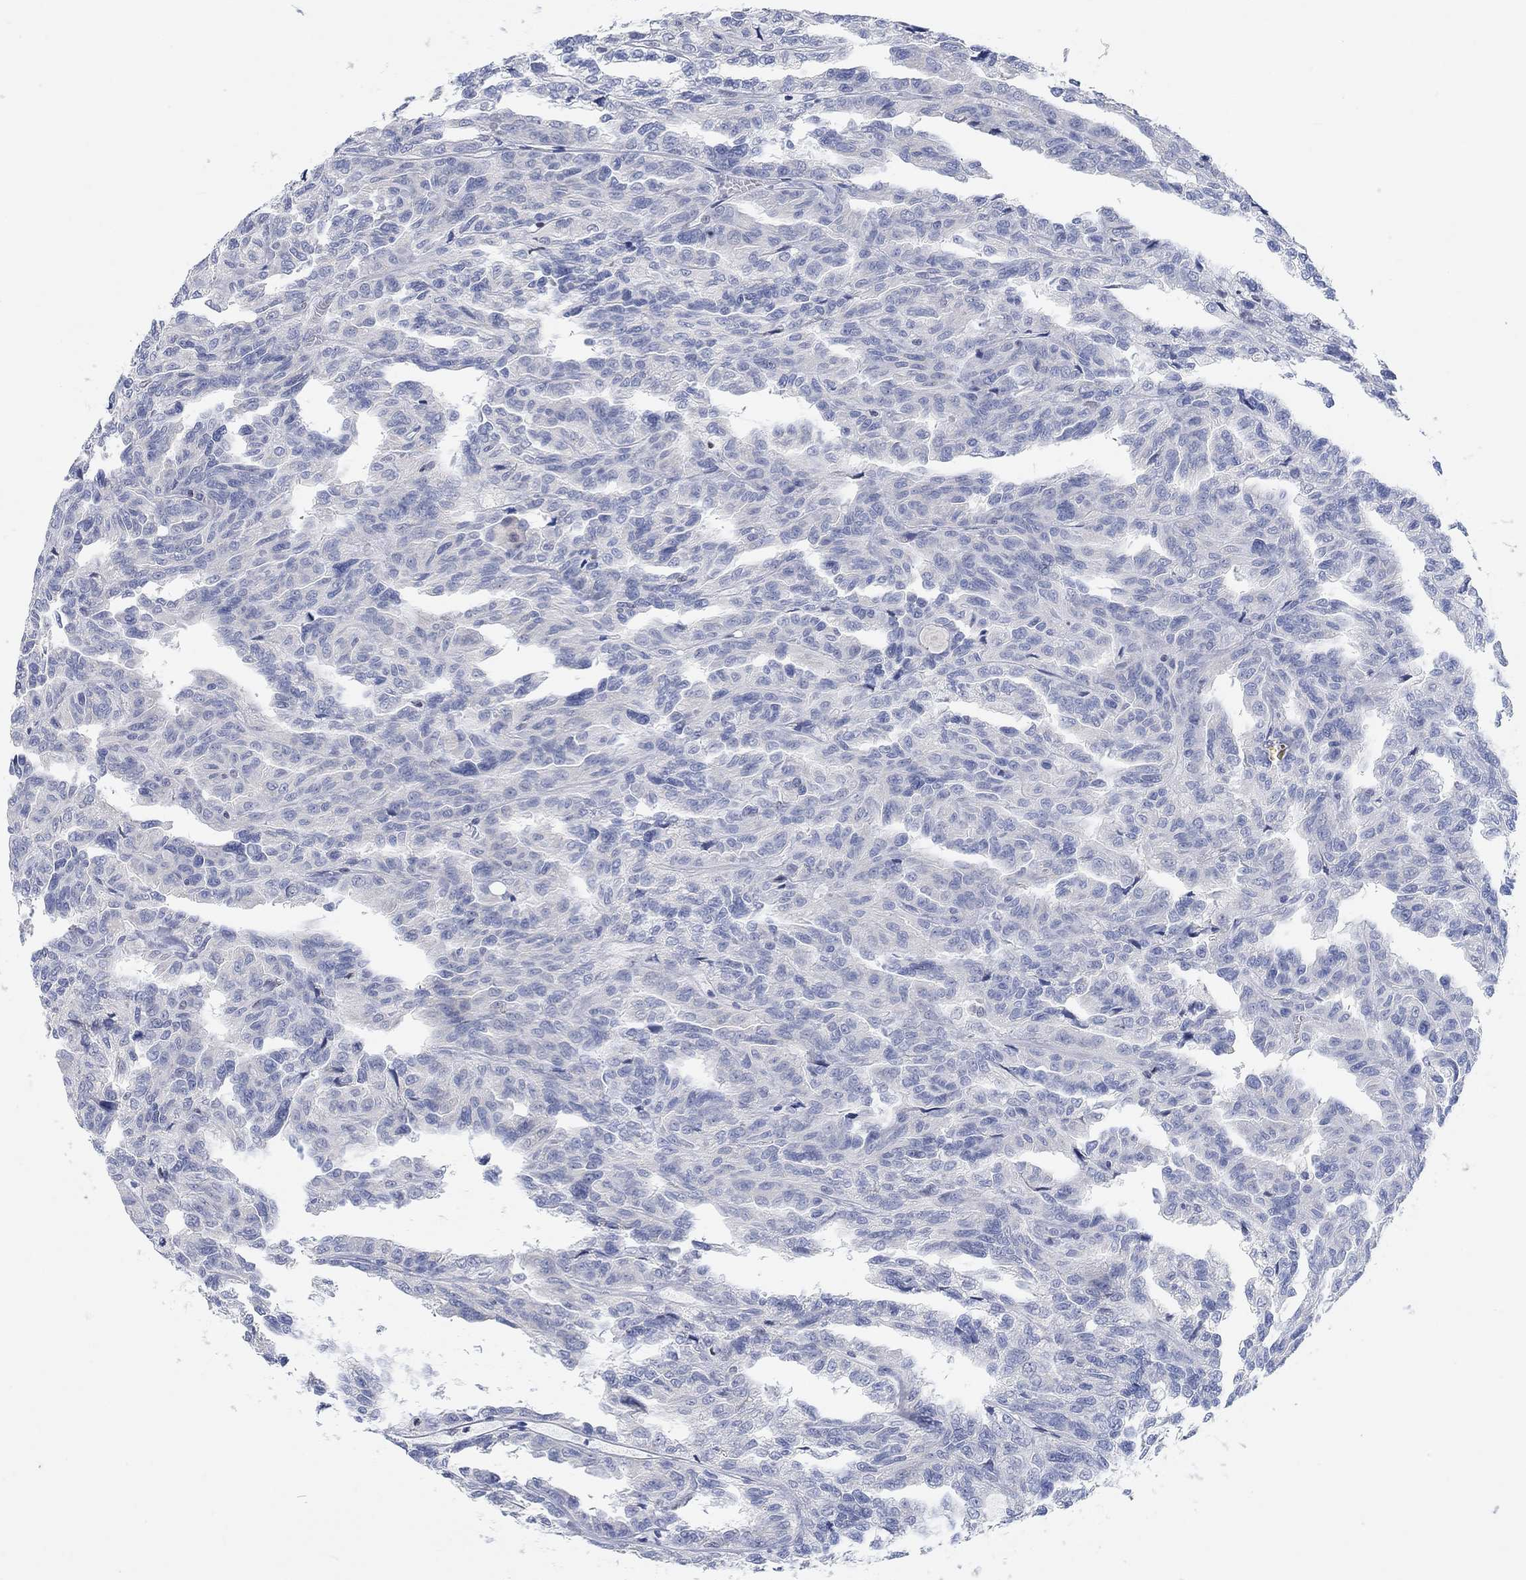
{"staining": {"intensity": "negative", "quantity": "none", "location": "none"}, "tissue": "renal cancer", "cell_type": "Tumor cells", "image_type": "cancer", "snomed": [{"axis": "morphology", "description": "Adenocarcinoma, NOS"}, {"axis": "topography", "description": "Kidney"}], "caption": "This is a micrograph of immunohistochemistry (IHC) staining of renal adenocarcinoma, which shows no expression in tumor cells.", "gene": "ATP6V1E2", "patient": {"sex": "male", "age": 79}}